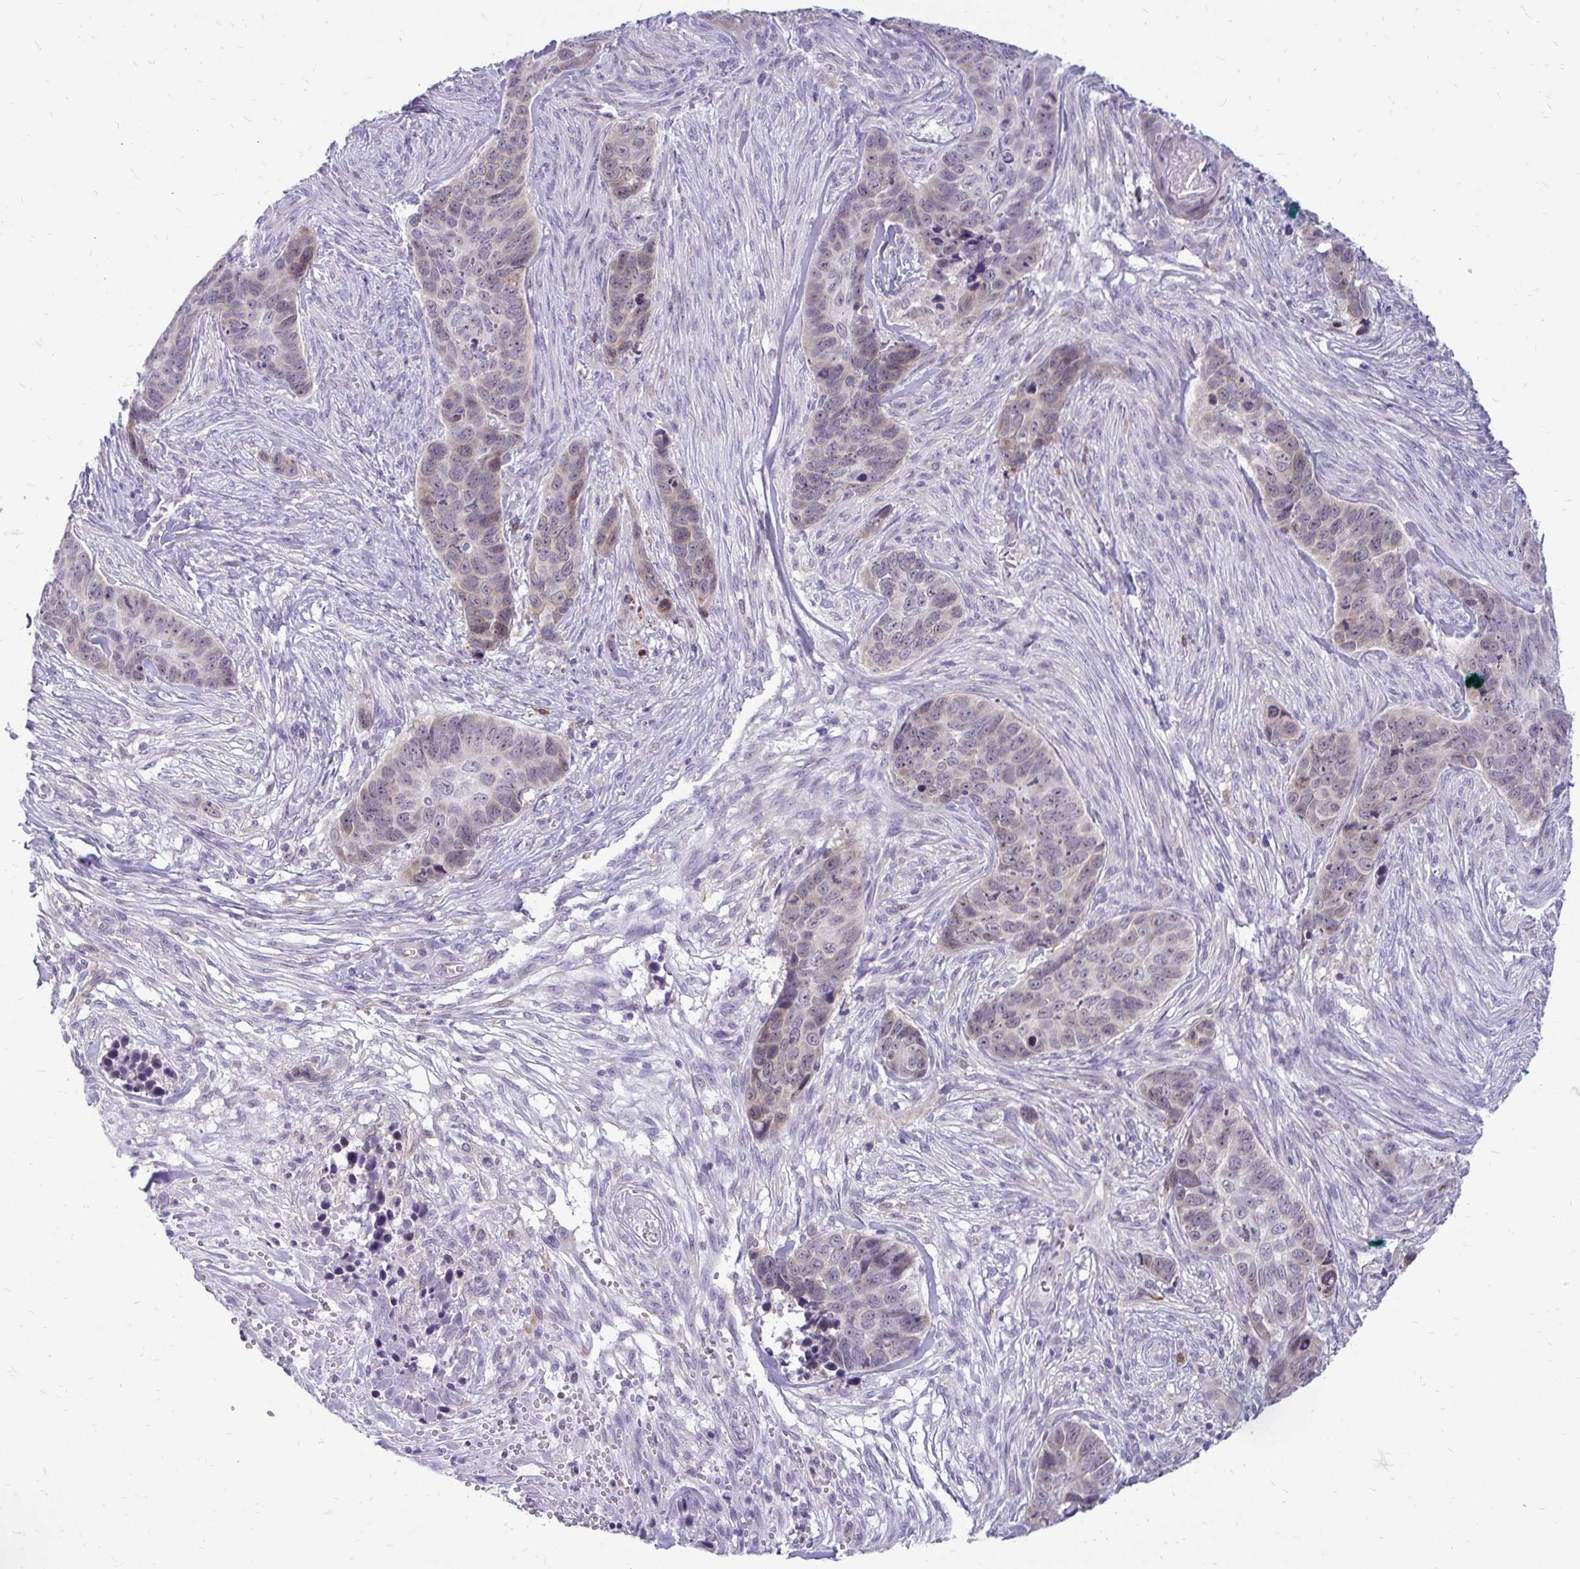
{"staining": {"intensity": "weak", "quantity": "<25%", "location": "nuclear"}, "tissue": "skin cancer", "cell_type": "Tumor cells", "image_type": "cancer", "snomed": [{"axis": "morphology", "description": "Basal cell carcinoma"}, {"axis": "topography", "description": "Skin"}], "caption": "Tumor cells show no significant positivity in skin cancer.", "gene": "NIFK", "patient": {"sex": "female", "age": 82}}